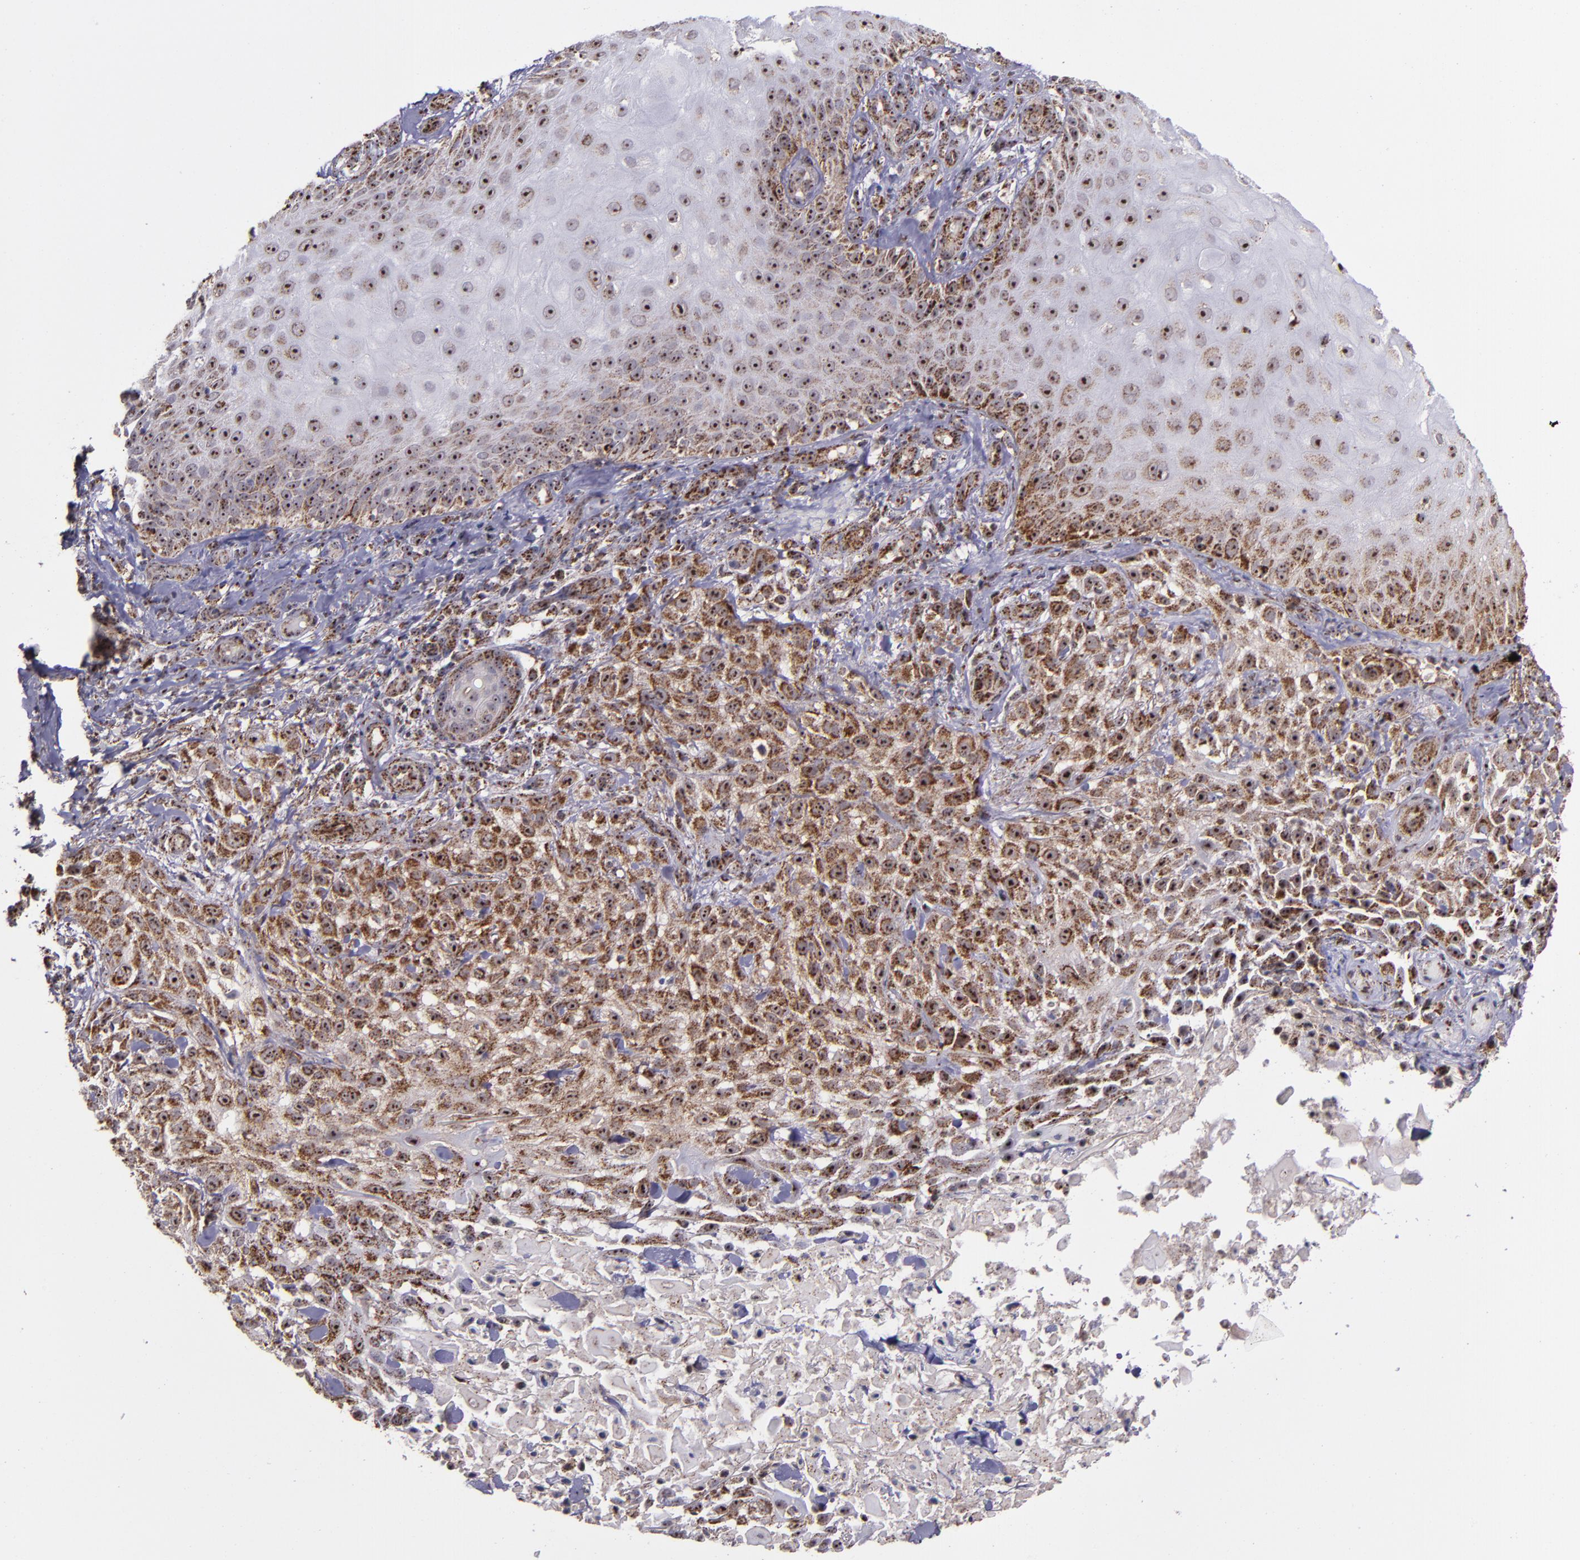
{"staining": {"intensity": "moderate", "quantity": ">75%", "location": "cytoplasmic/membranous,nuclear"}, "tissue": "skin cancer", "cell_type": "Tumor cells", "image_type": "cancer", "snomed": [{"axis": "morphology", "description": "Squamous cell carcinoma, NOS"}, {"axis": "topography", "description": "Skin"}], "caption": "Protein staining by IHC demonstrates moderate cytoplasmic/membranous and nuclear expression in approximately >75% of tumor cells in skin cancer (squamous cell carcinoma).", "gene": "LONP1", "patient": {"sex": "female", "age": 42}}